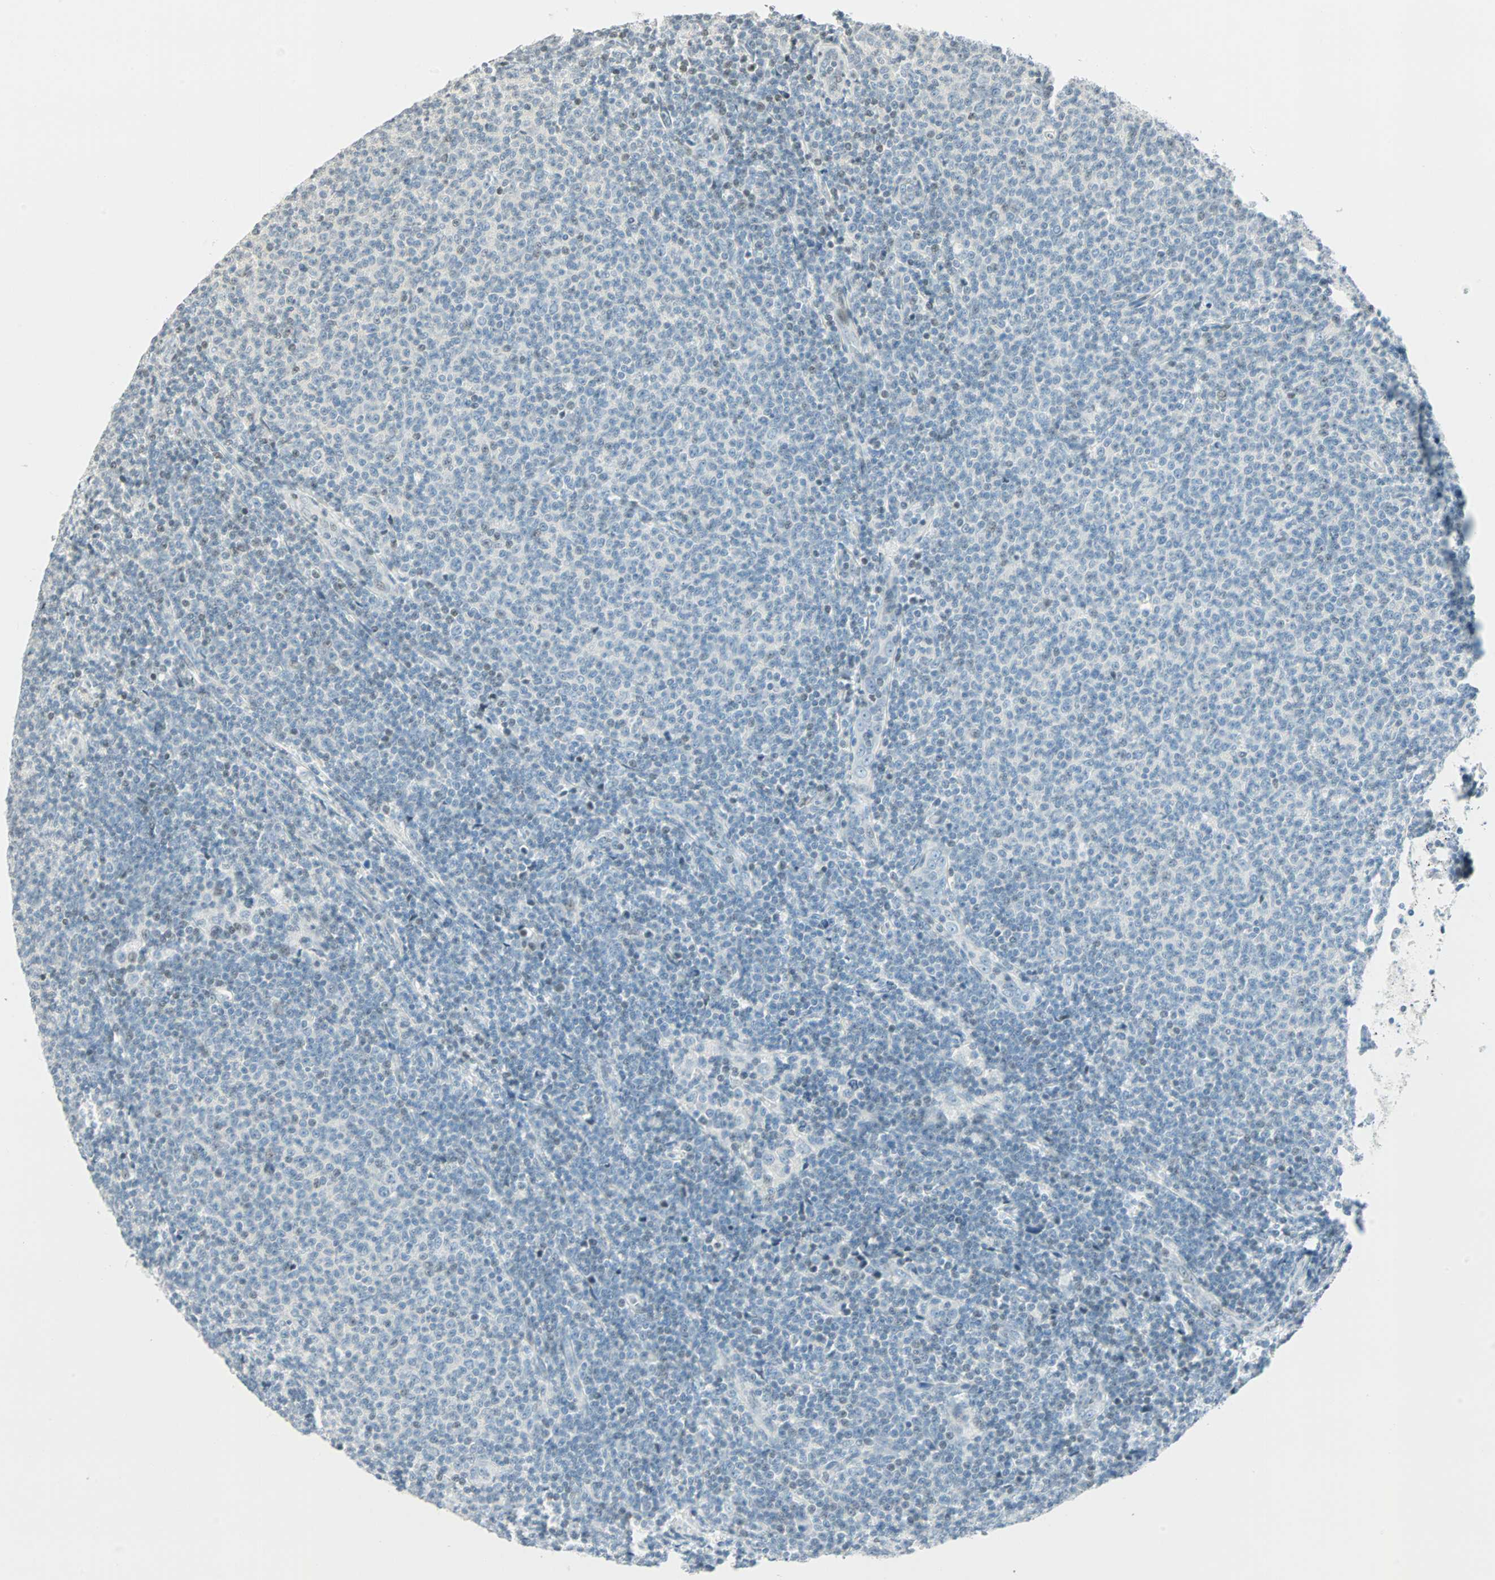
{"staining": {"intensity": "weak", "quantity": "<25%", "location": "nuclear"}, "tissue": "lymphoma", "cell_type": "Tumor cells", "image_type": "cancer", "snomed": [{"axis": "morphology", "description": "Malignant lymphoma, non-Hodgkin's type, Low grade"}, {"axis": "topography", "description": "Lymph node"}], "caption": "IHC photomicrograph of neoplastic tissue: lymphoma stained with DAB exhibits no significant protein positivity in tumor cells.", "gene": "SMAD3", "patient": {"sex": "male", "age": 66}}